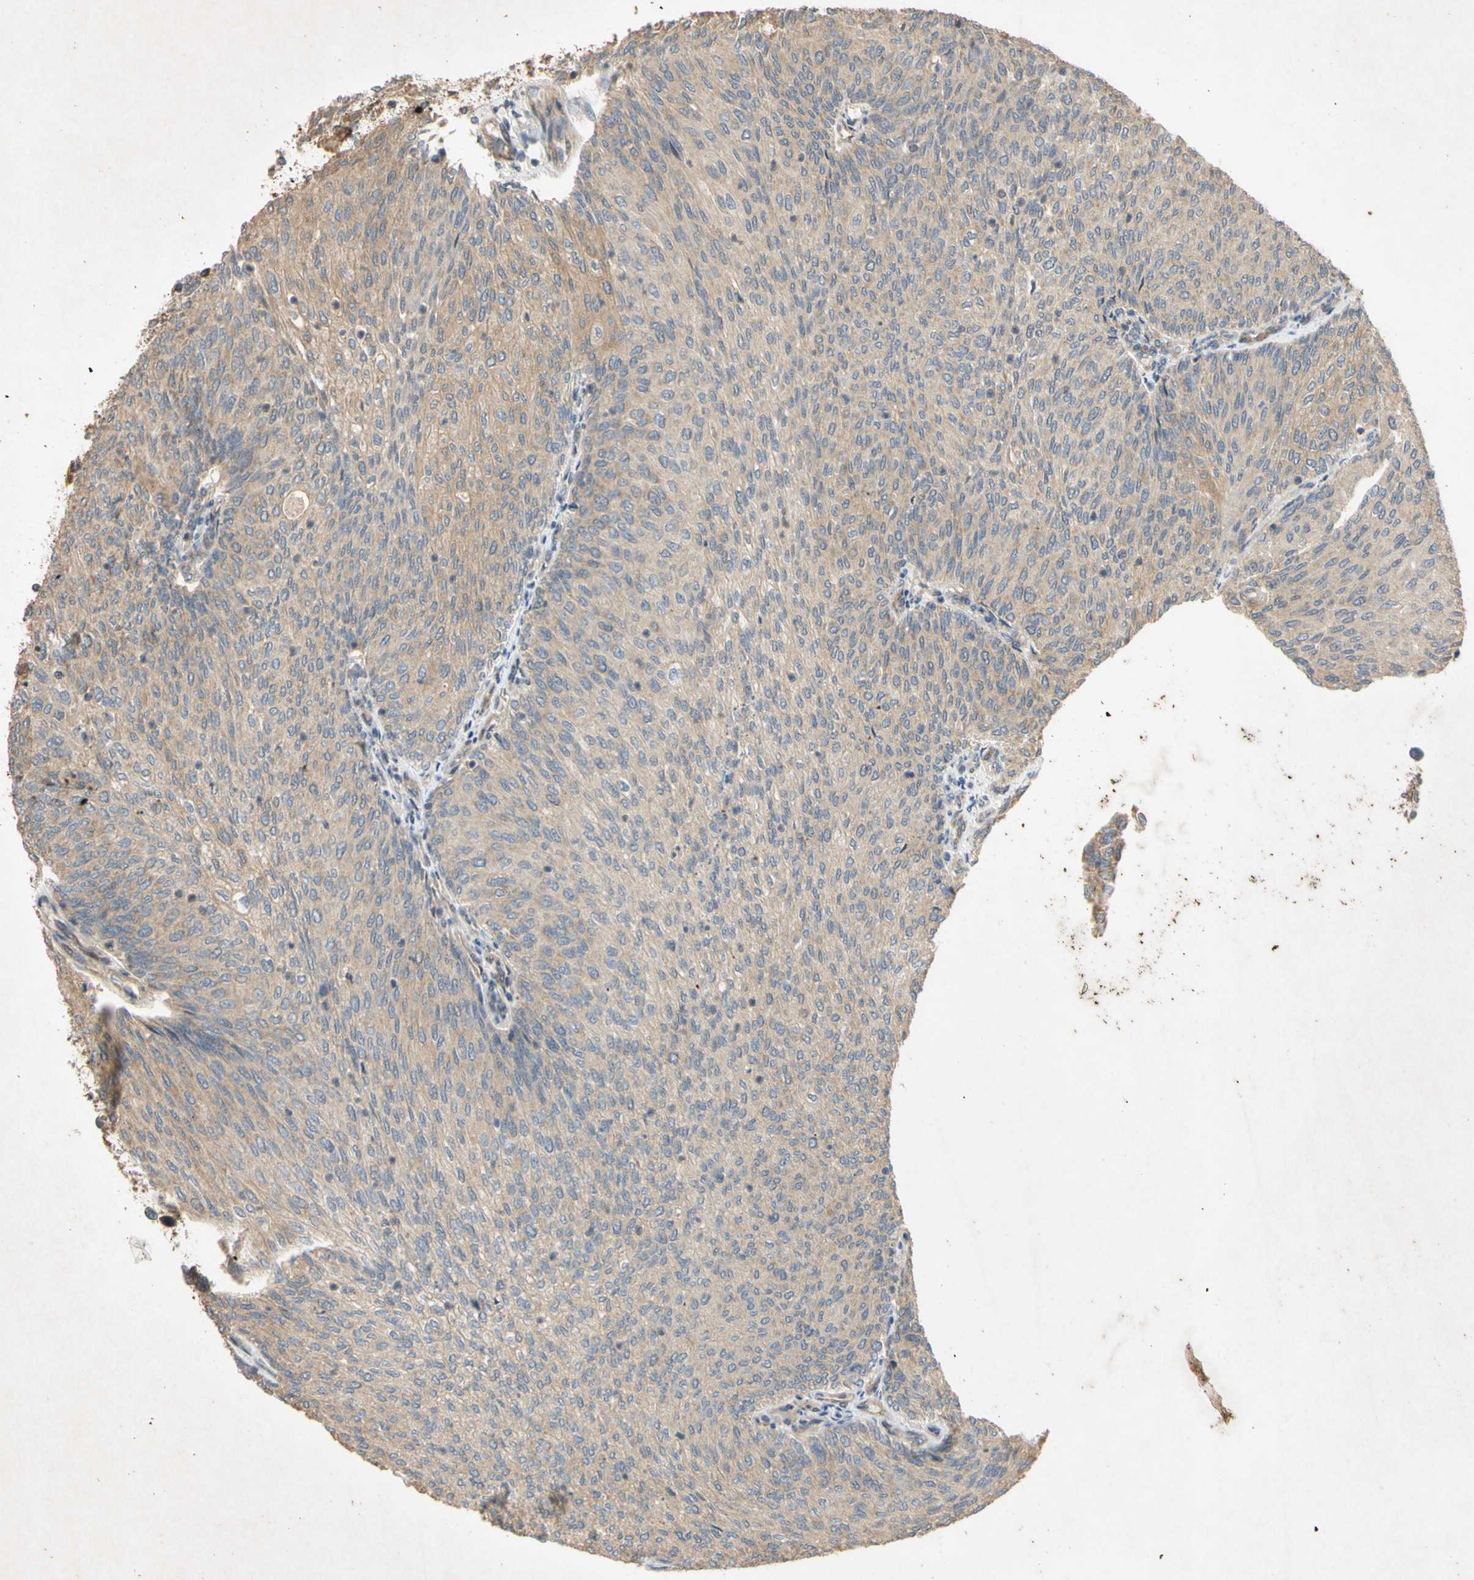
{"staining": {"intensity": "weak", "quantity": ">75%", "location": "cytoplasmic/membranous"}, "tissue": "urothelial cancer", "cell_type": "Tumor cells", "image_type": "cancer", "snomed": [{"axis": "morphology", "description": "Urothelial carcinoma, Low grade"}, {"axis": "topography", "description": "Urinary bladder"}], "caption": "Immunohistochemistry histopathology image of low-grade urothelial carcinoma stained for a protein (brown), which reveals low levels of weak cytoplasmic/membranous staining in about >75% of tumor cells.", "gene": "PARD6A", "patient": {"sex": "female", "age": 79}}